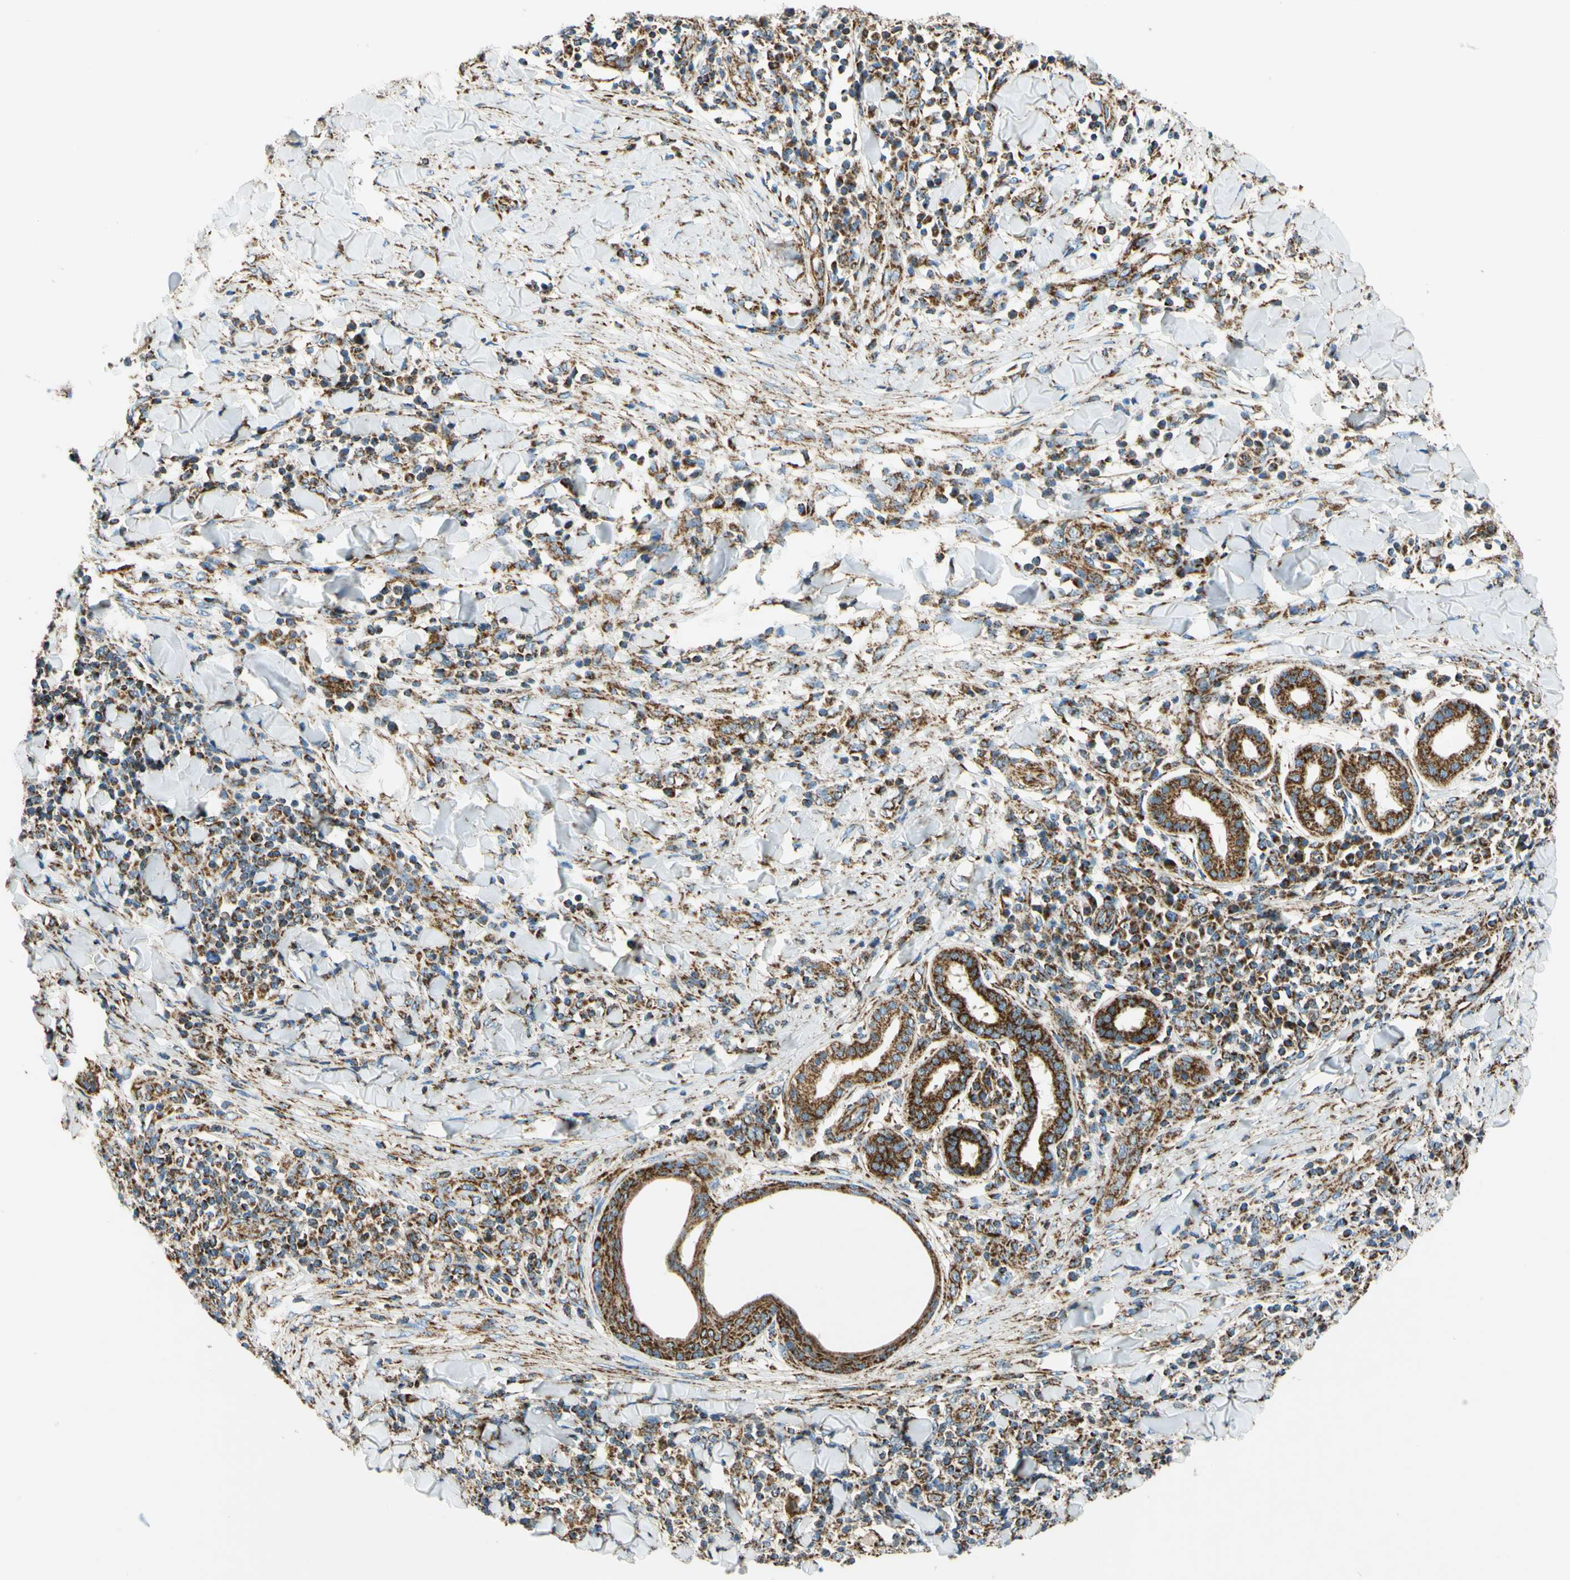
{"staining": {"intensity": "strong", "quantity": ">75%", "location": "cytoplasmic/membranous"}, "tissue": "skin cancer", "cell_type": "Tumor cells", "image_type": "cancer", "snomed": [{"axis": "morphology", "description": "Squamous cell carcinoma, NOS"}, {"axis": "topography", "description": "Skin"}], "caption": "The photomicrograph exhibits immunohistochemical staining of squamous cell carcinoma (skin). There is strong cytoplasmic/membranous staining is appreciated in about >75% of tumor cells.", "gene": "MAVS", "patient": {"sex": "male", "age": 24}}